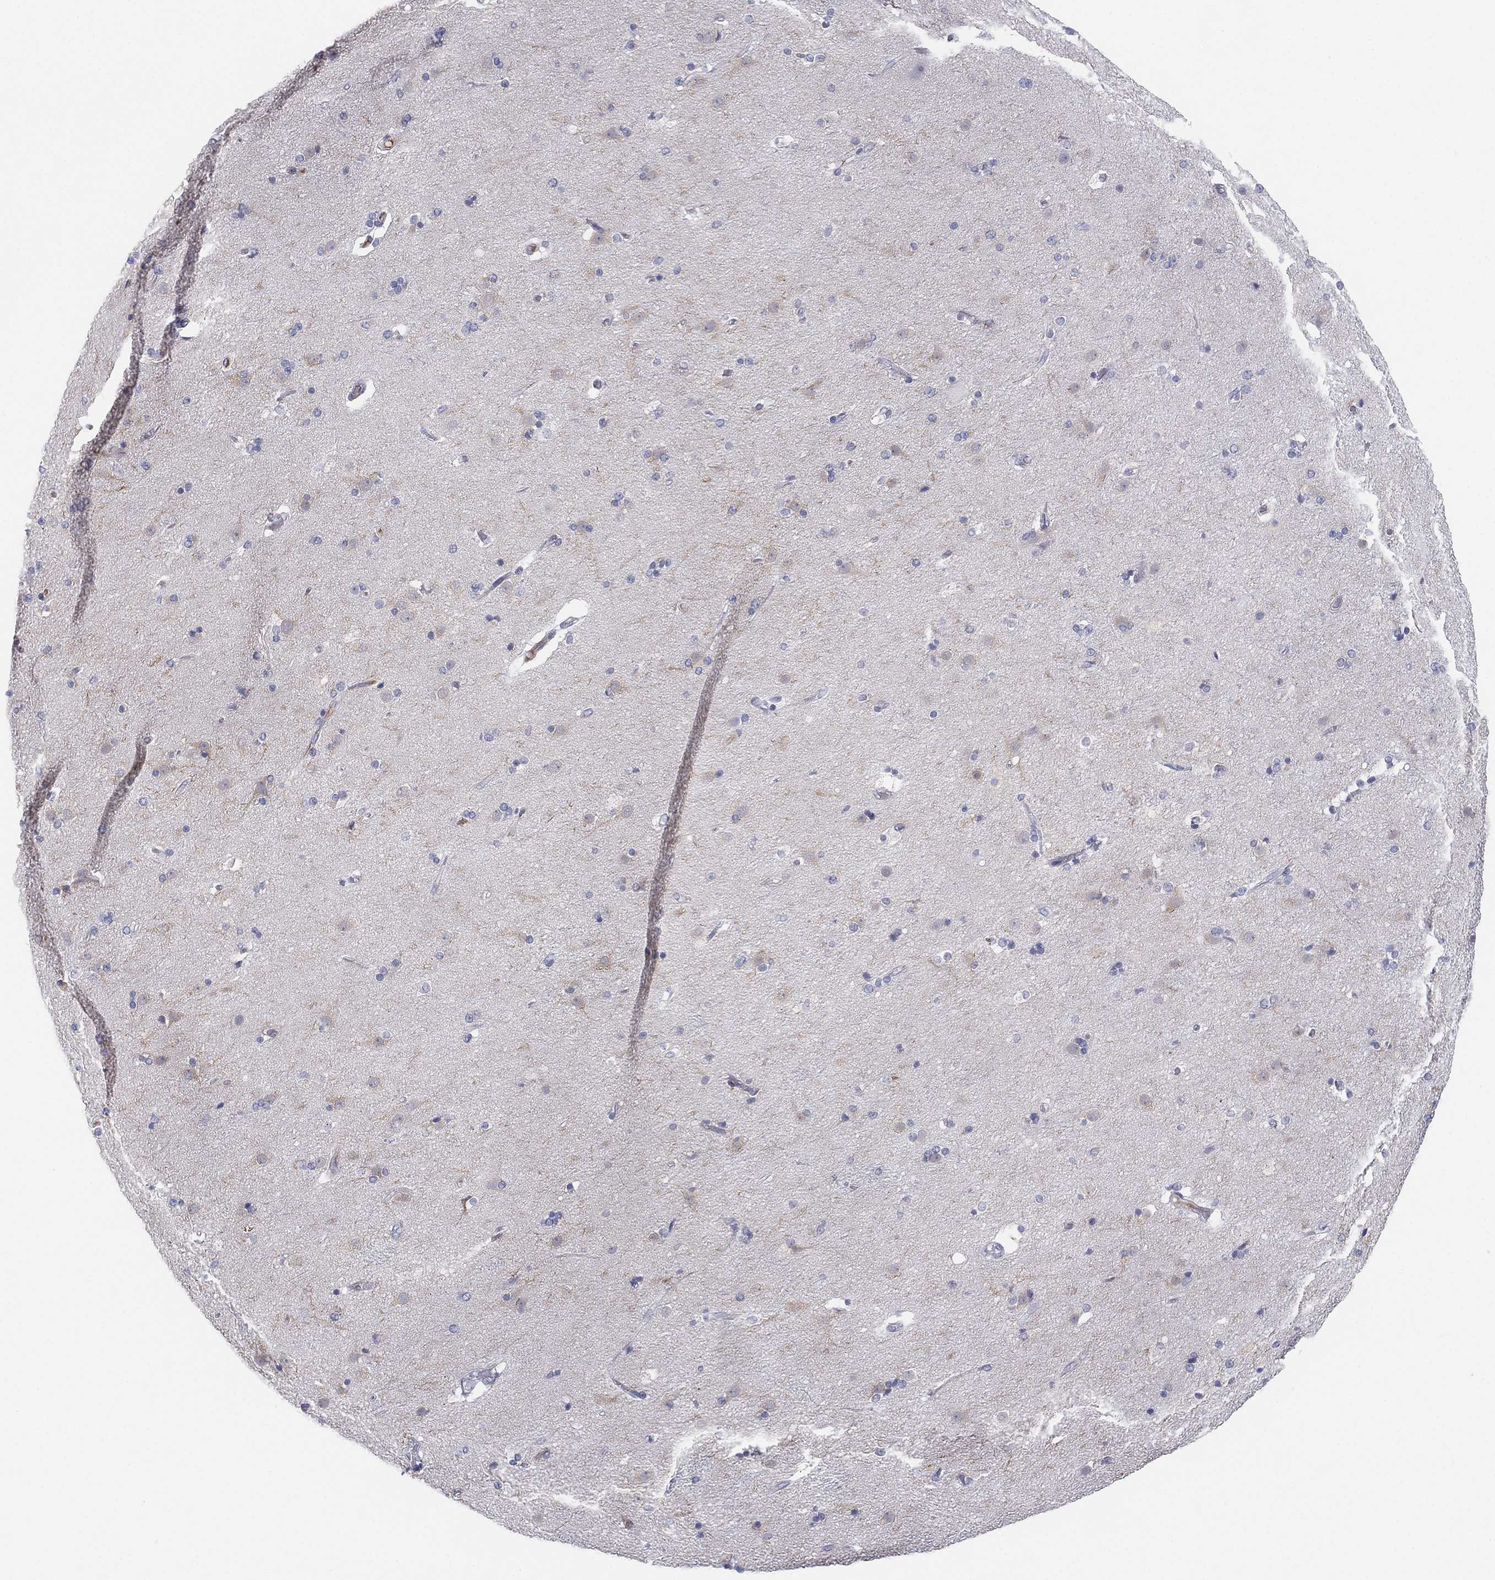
{"staining": {"intensity": "negative", "quantity": "none", "location": "none"}, "tissue": "caudate", "cell_type": "Glial cells", "image_type": "normal", "snomed": [{"axis": "morphology", "description": "Normal tissue, NOS"}, {"axis": "topography", "description": "Lateral ventricle wall"}], "caption": "Immunohistochemistry photomicrograph of benign caudate stained for a protein (brown), which reveals no staining in glial cells.", "gene": "MLF1", "patient": {"sex": "male", "age": 54}}